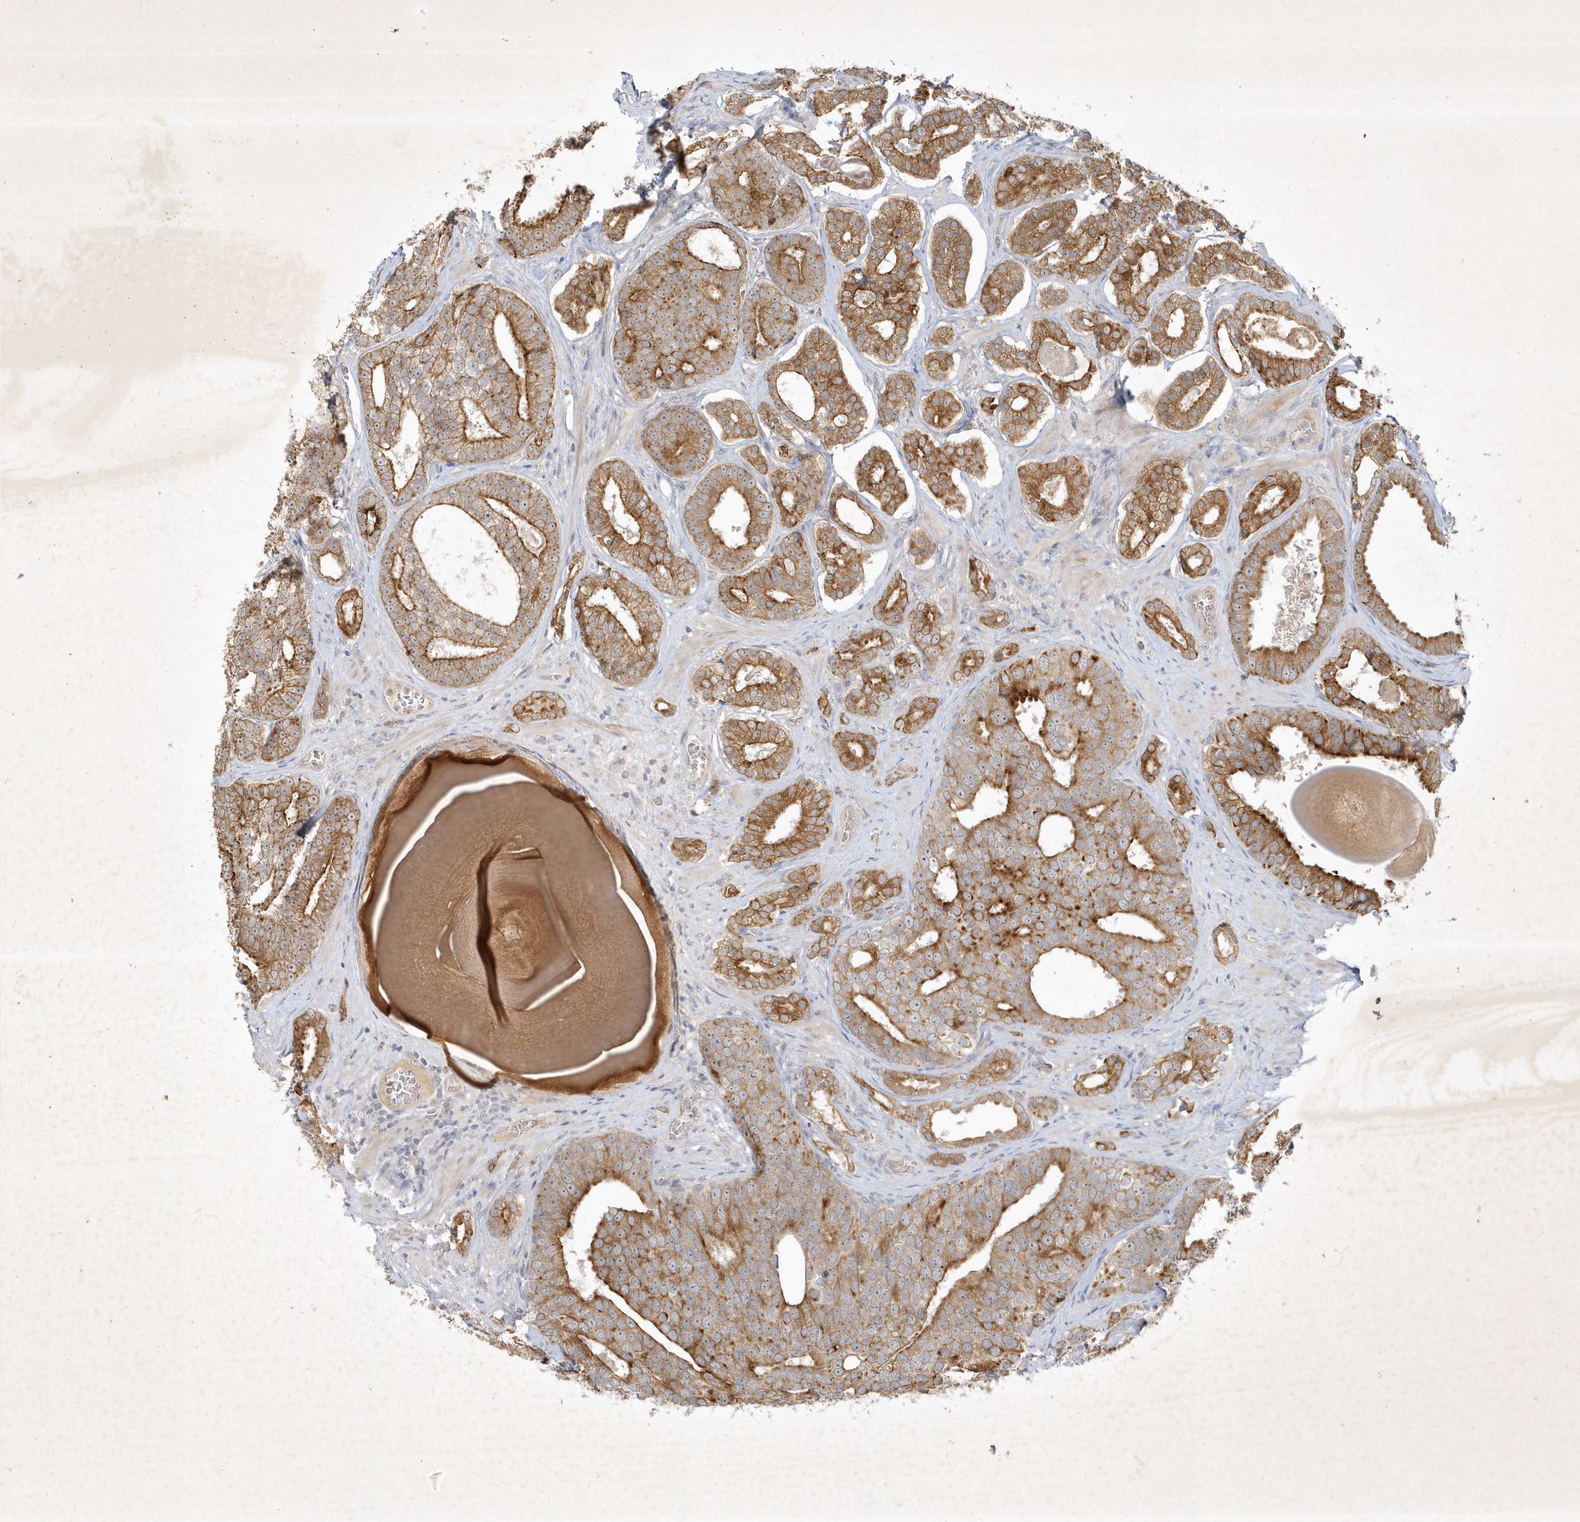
{"staining": {"intensity": "moderate", "quantity": ">75%", "location": "cytoplasmic/membranous"}, "tissue": "prostate cancer", "cell_type": "Tumor cells", "image_type": "cancer", "snomed": [{"axis": "morphology", "description": "Adenocarcinoma, High grade"}, {"axis": "topography", "description": "Prostate"}], "caption": "Immunohistochemical staining of high-grade adenocarcinoma (prostate) demonstrates moderate cytoplasmic/membranous protein staining in about >75% of tumor cells. (DAB IHC, brown staining for protein, blue staining for nuclei).", "gene": "BOD1", "patient": {"sex": "male", "age": 60}}